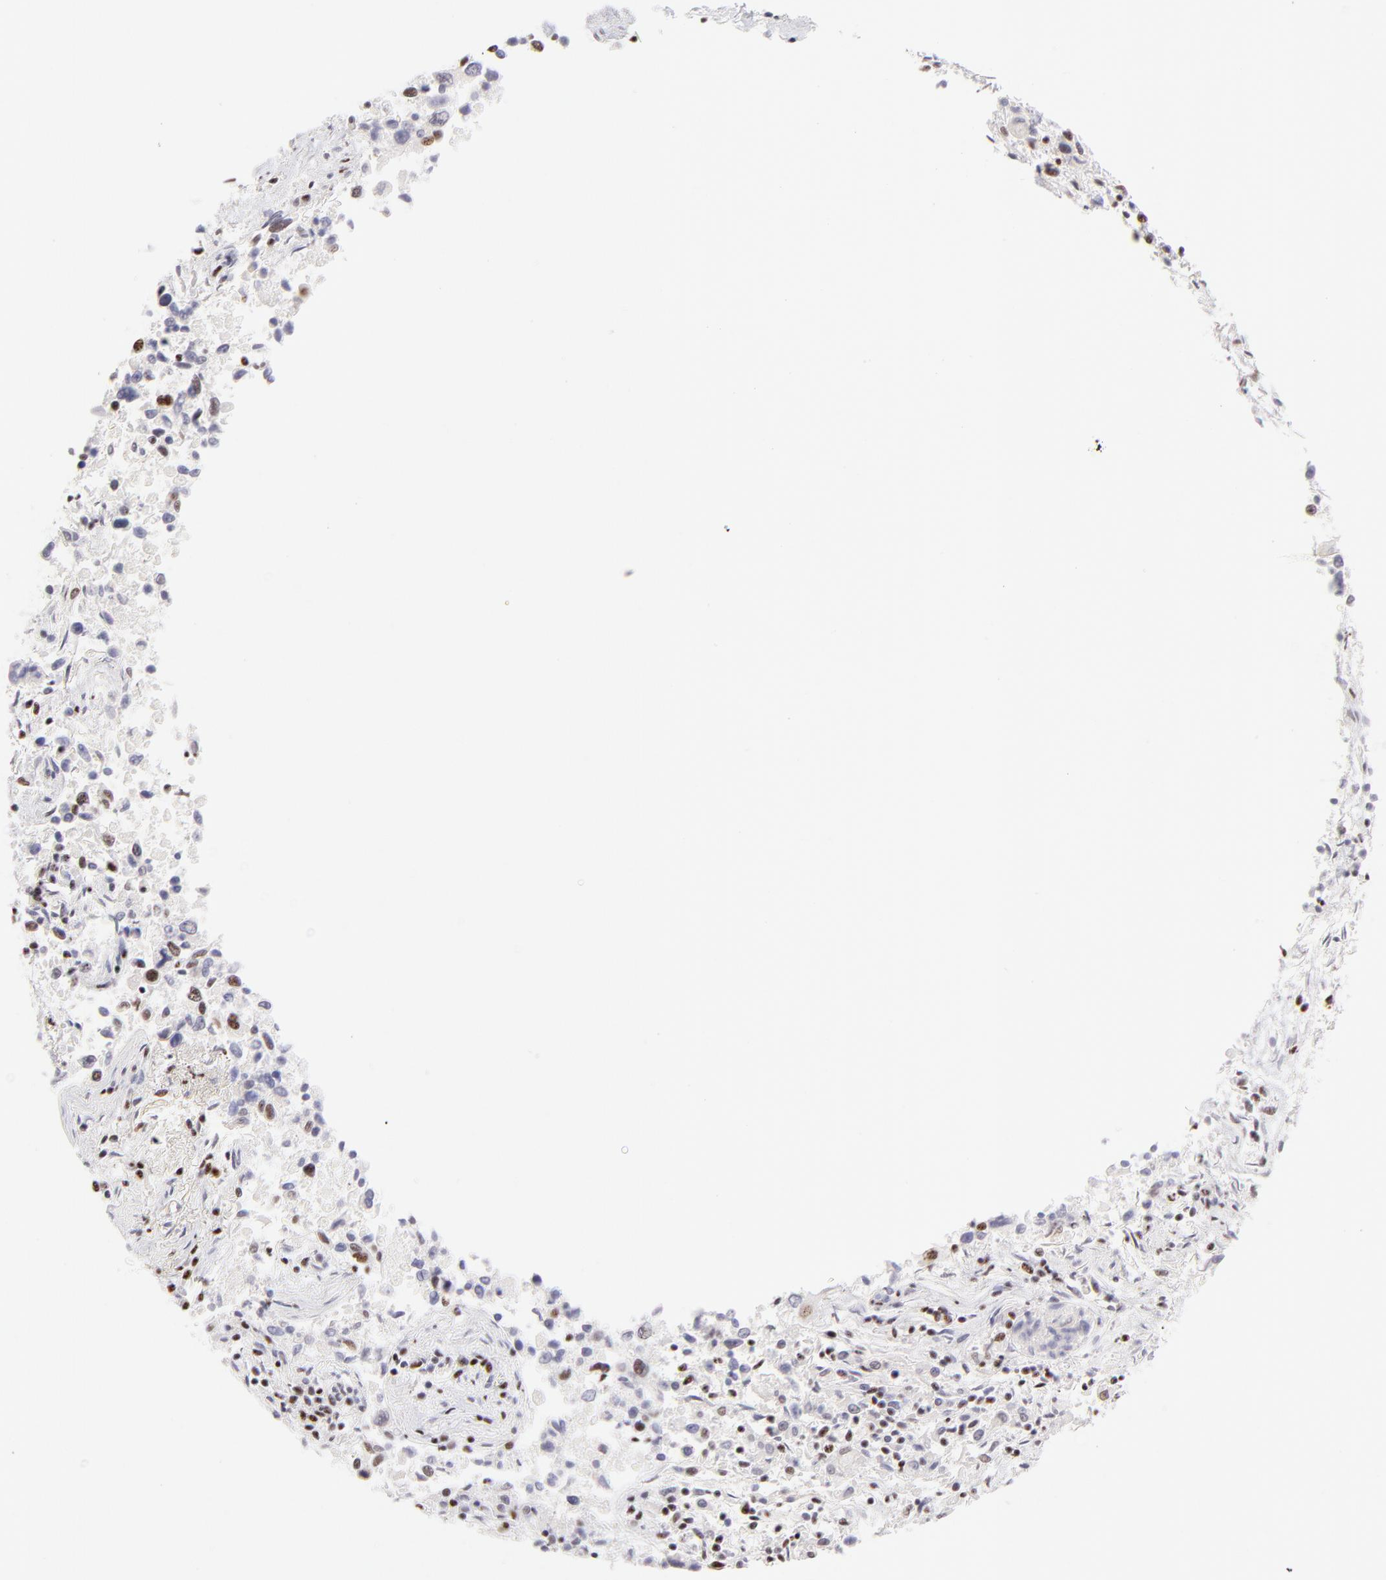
{"staining": {"intensity": "moderate", "quantity": "25%-75%", "location": "nuclear"}, "tissue": "lung cancer", "cell_type": "Tumor cells", "image_type": "cancer", "snomed": [{"axis": "morphology", "description": "Adenocarcinoma, NOS"}, {"axis": "topography", "description": "Lung"}], "caption": "Protein expression analysis of human lung adenocarcinoma reveals moderate nuclear positivity in approximately 25%-75% of tumor cells. (Stains: DAB (3,3'-diaminobenzidine) in brown, nuclei in blue, Microscopy: brightfield microscopy at high magnification).", "gene": "CDC25C", "patient": {"sex": "male", "age": 84}}